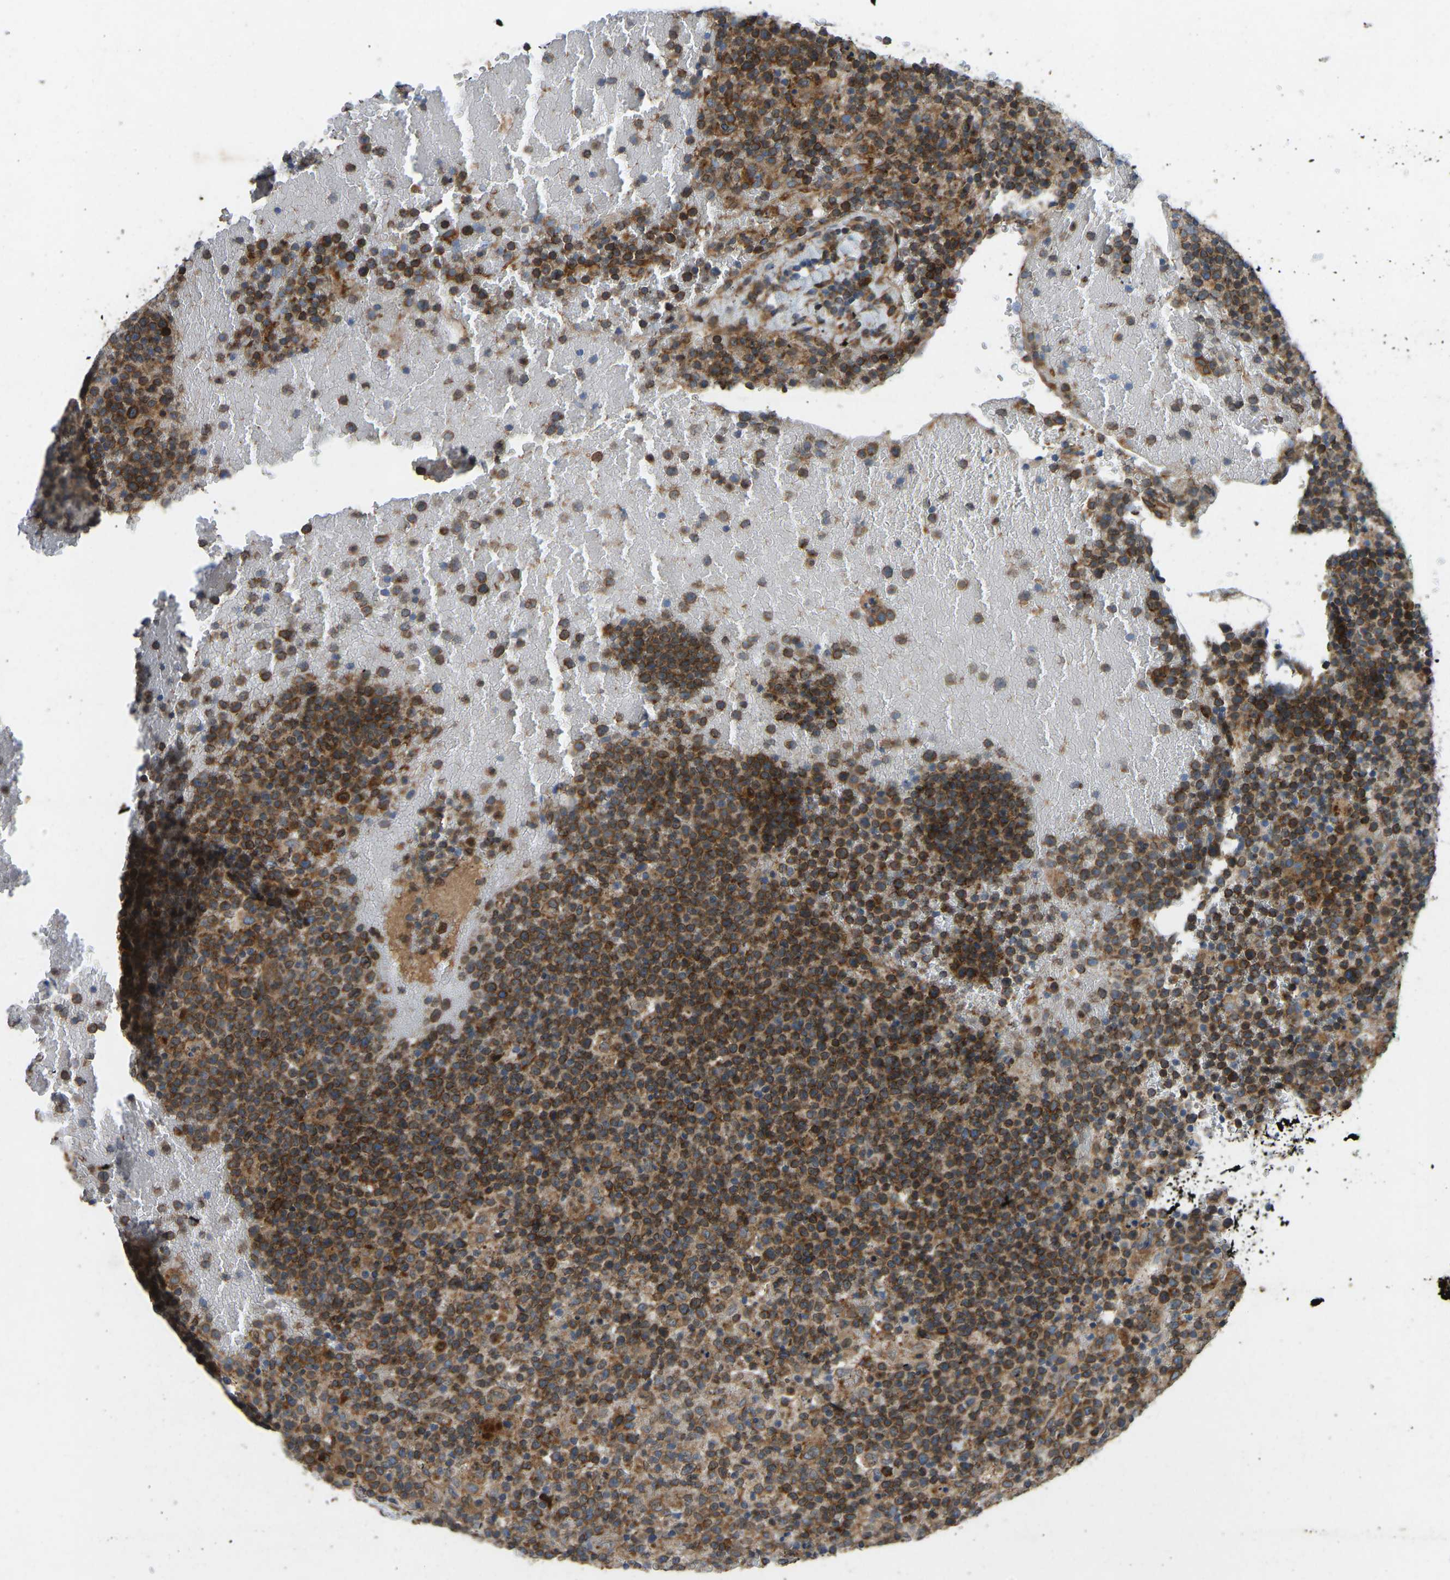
{"staining": {"intensity": "strong", "quantity": ">75%", "location": "cytoplasmic/membranous"}, "tissue": "lymphoma", "cell_type": "Tumor cells", "image_type": "cancer", "snomed": [{"axis": "morphology", "description": "Malignant lymphoma, non-Hodgkin's type, High grade"}, {"axis": "topography", "description": "Lymph node"}], "caption": "High-grade malignant lymphoma, non-Hodgkin's type stained for a protein (brown) reveals strong cytoplasmic/membranous positive expression in about >75% of tumor cells.", "gene": "OS9", "patient": {"sex": "male", "age": 61}}